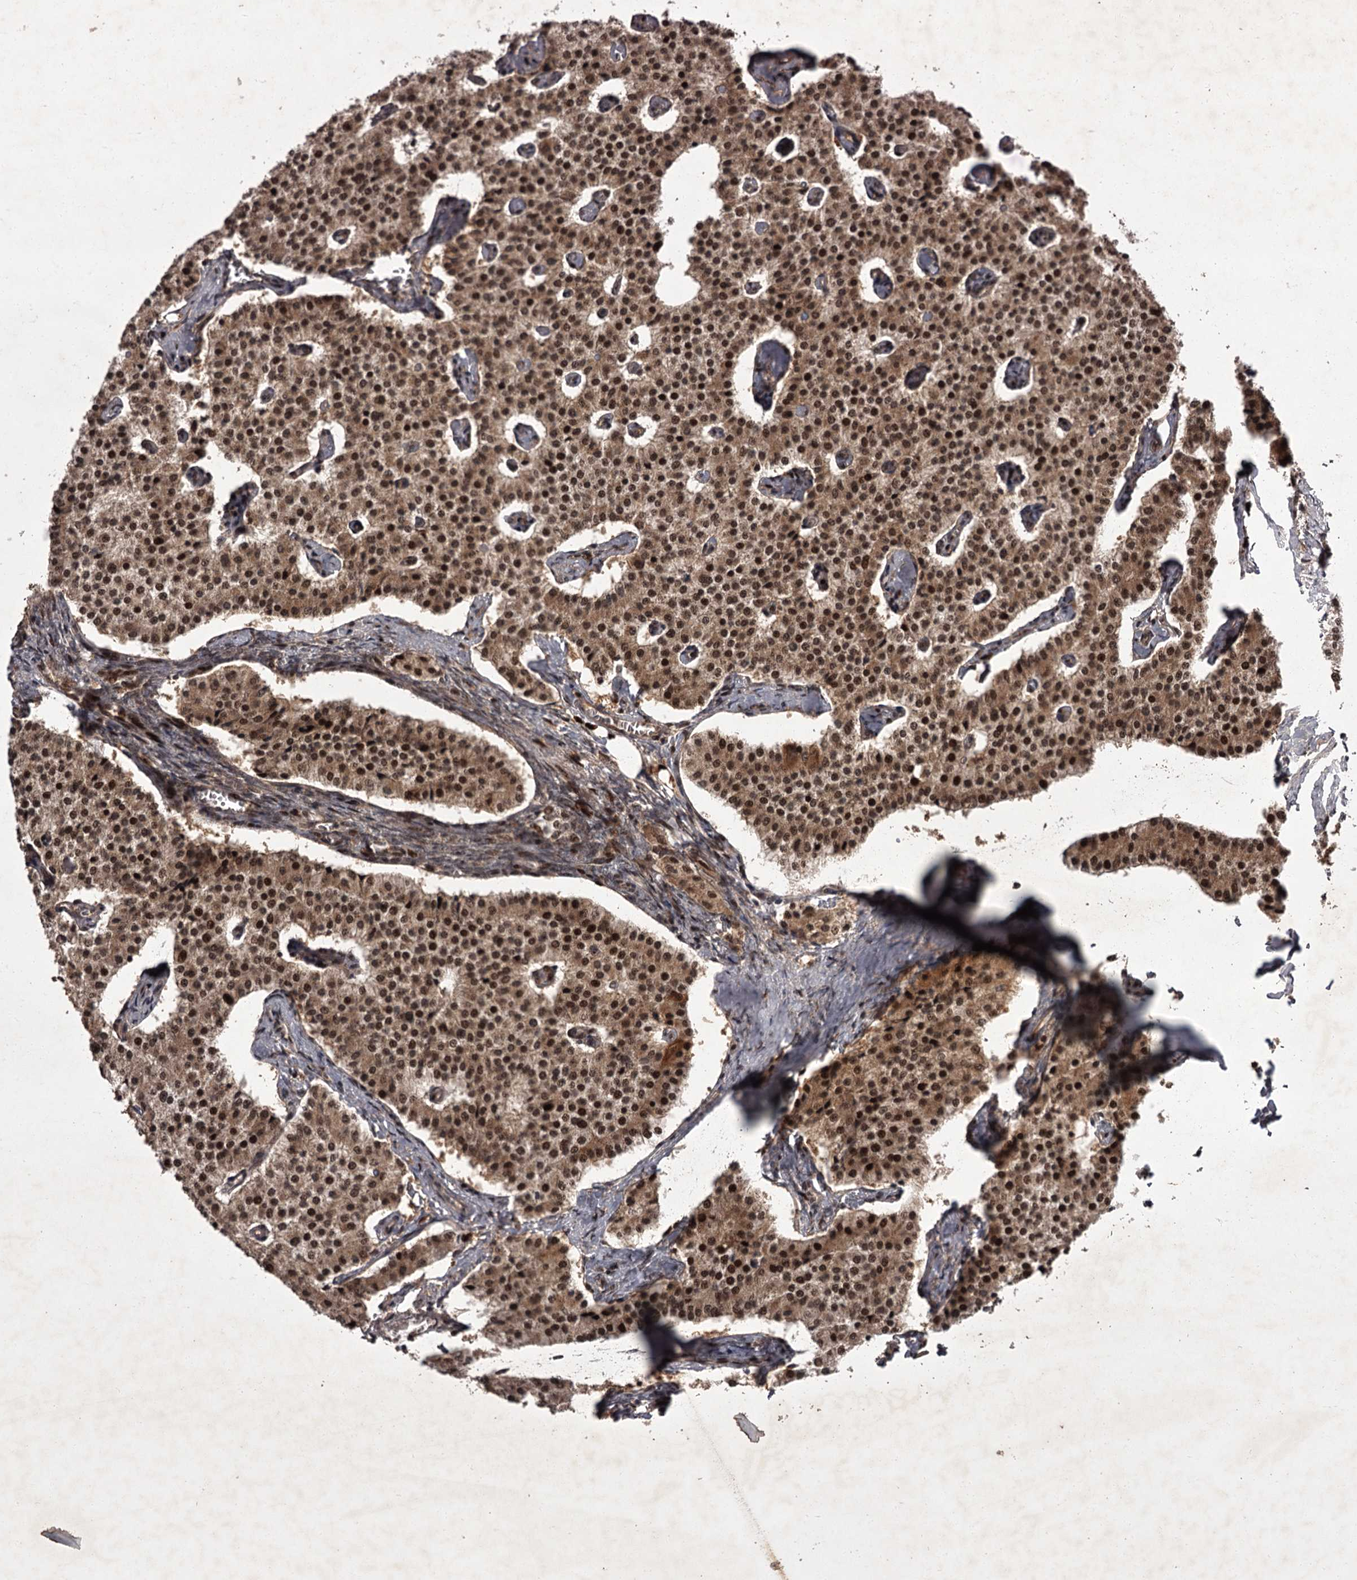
{"staining": {"intensity": "moderate", "quantity": ">75%", "location": "cytoplasmic/membranous,nuclear"}, "tissue": "carcinoid", "cell_type": "Tumor cells", "image_type": "cancer", "snomed": [{"axis": "morphology", "description": "Carcinoid, malignant, NOS"}, {"axis": "topography", "description": "Colon"}], "caption": "Protein expression by immunohistochemistry (IHC) shows moderate cytoplasmic/membranous and nuclear expression in about >75% of tumor cells in carcinoid. Nuclei are stained in blue.", "gene": "TBC1D23", "patient": {"sex": "female", "age": 52}}